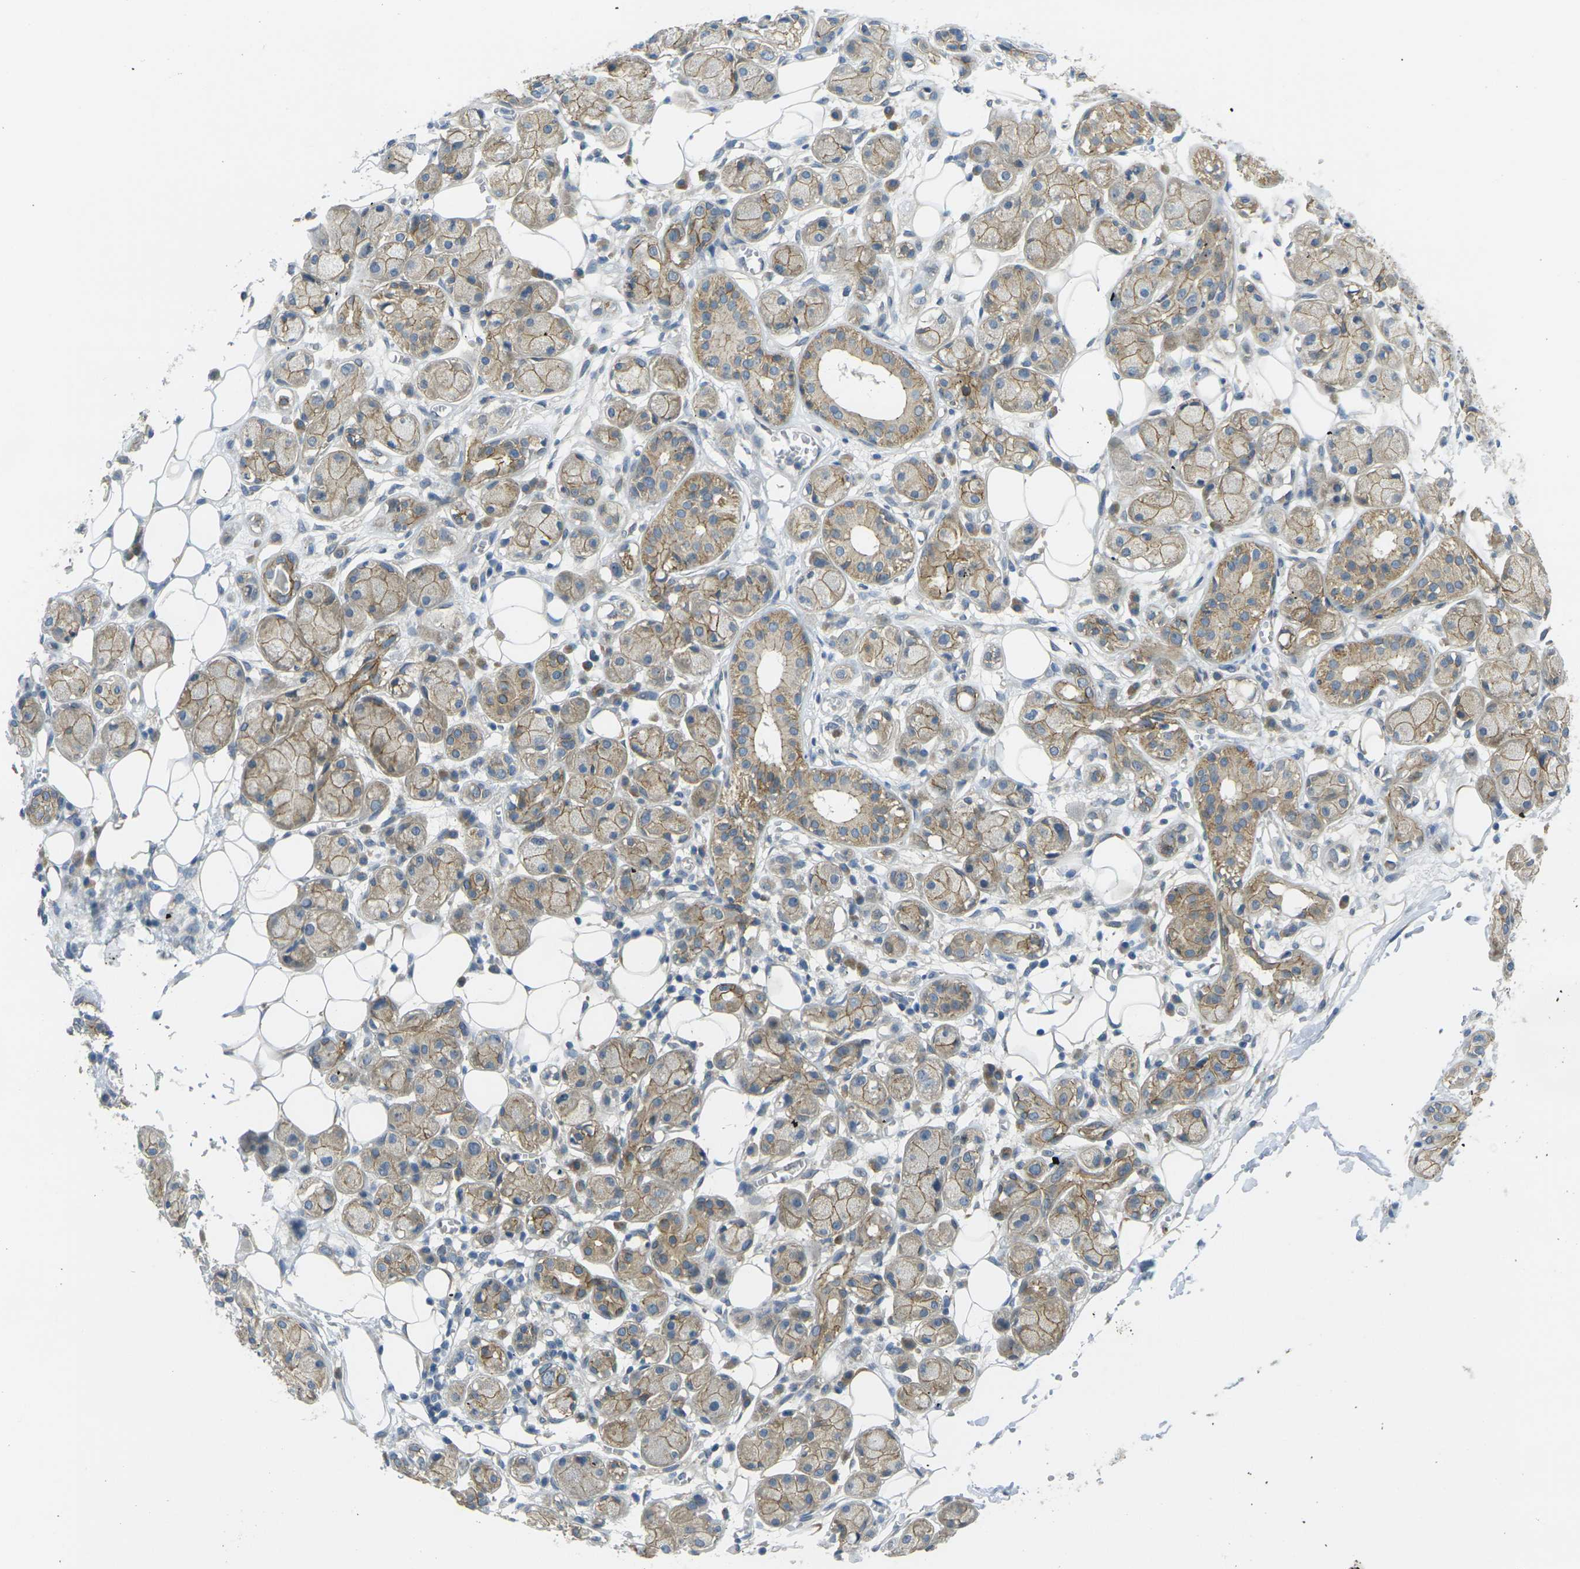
{"staining": {"intensity": "negative", "quantity": "none", "location": "none"}, "tissue": "adipose tissue", "cell_type": "Adipocytes", "image_type": "normal", "snomed": [{"axis": "morphology", "description": "Normal tissue, NOS"}, {"axis": "morphology", "description": "Inflammation, NOS"}, {"axis": "topography", "description": "Vascular tissue"}, {"axis": "topography", "description": "Salivary gland"}], "caption": "DAB (3,3'-diaminobenzidine) immunohistochemical staining of unremarkable human adipose tissue demonstrates no significant positivity in adipocytes. Brightfield microscopy of immunohistochemistry stained with DAB (brown) and hematoxylin (blue), captured at high magnification.", "gene": "RHBDD1", "patient": {"sex": "female", "age": 75}}